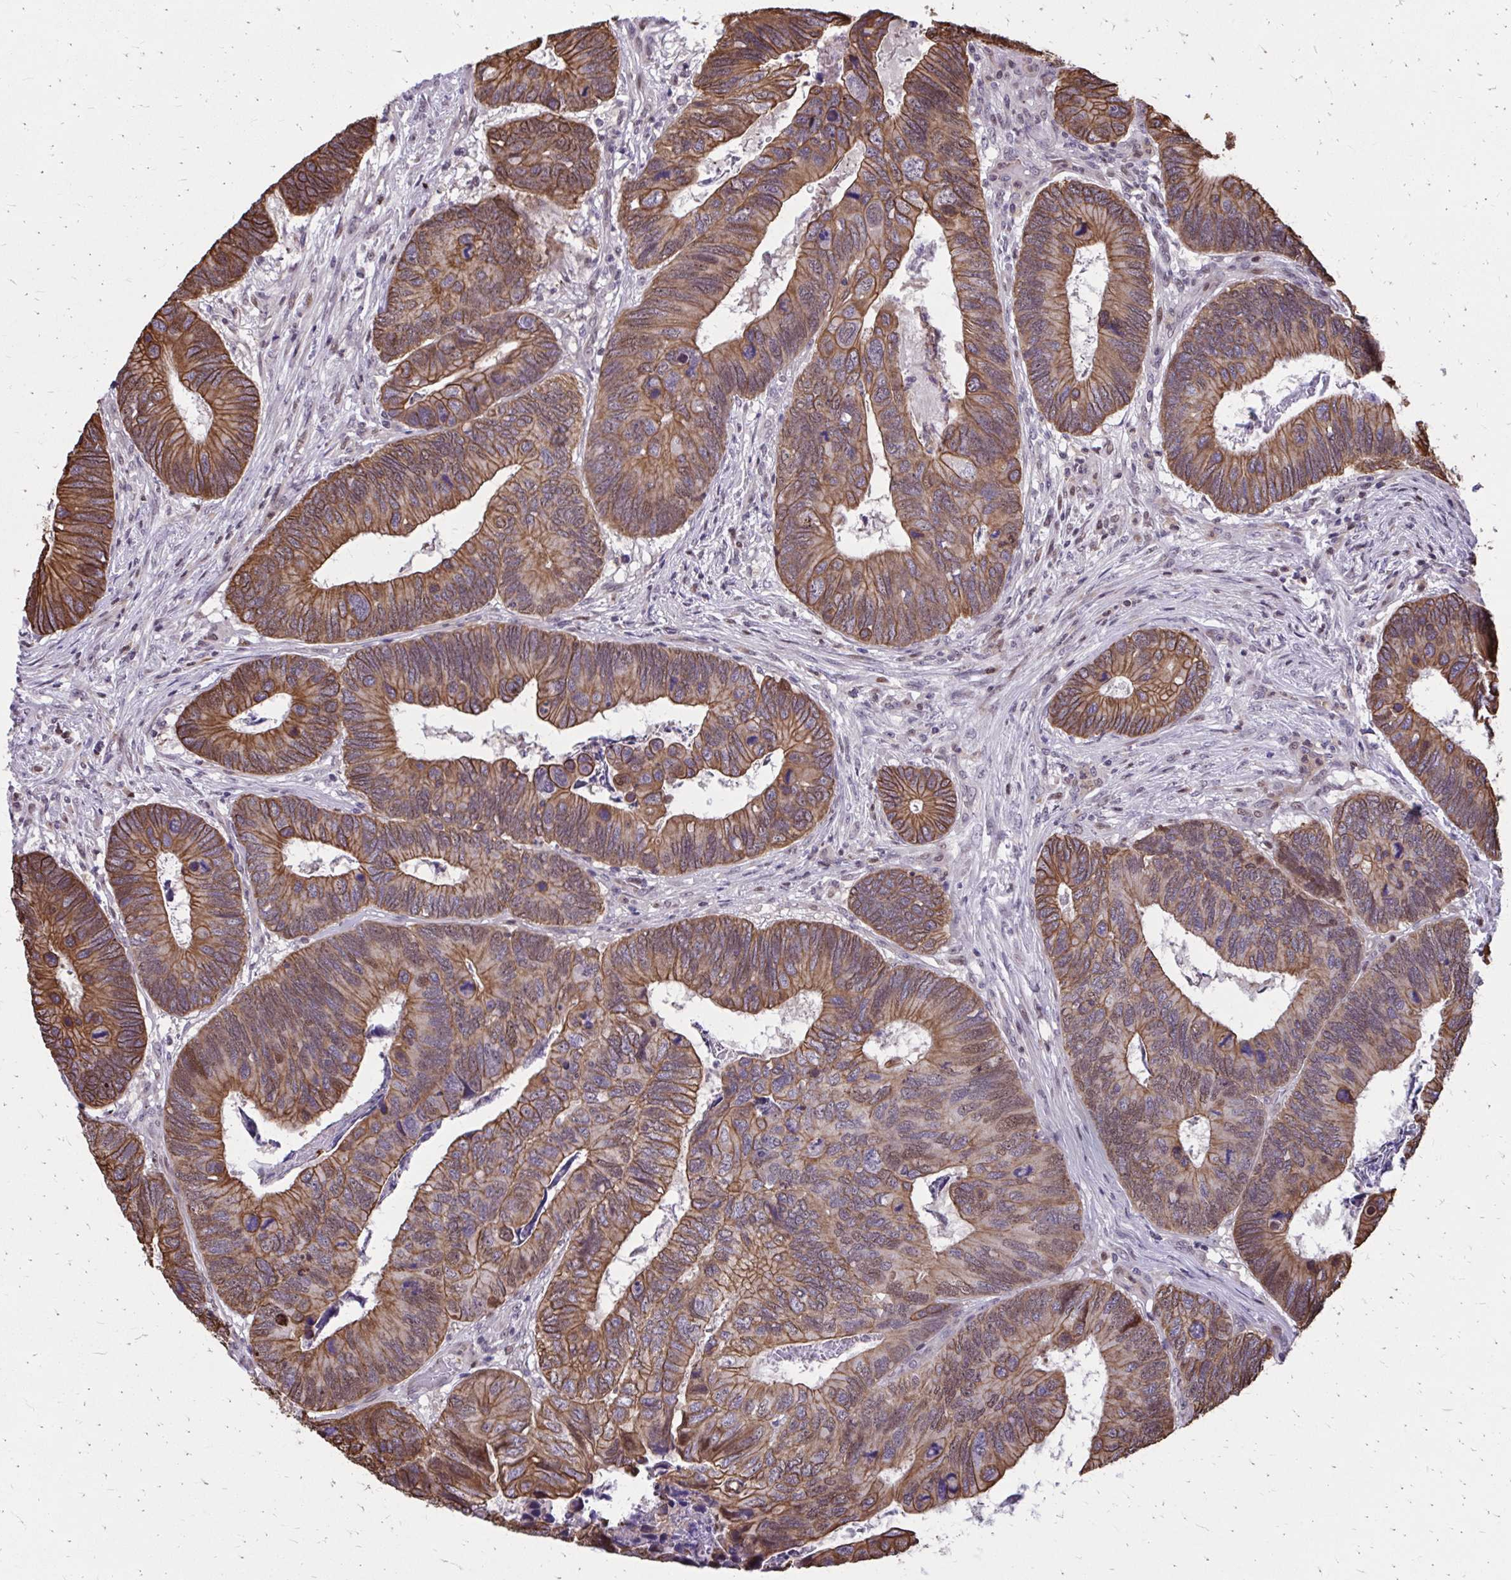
{"staining": {"intensity": "moderate", "quantity": ">75%", "location": "cytoplasmic/membranous,nuclear"}, "tissue": "colorectal cancer", "cell_type": "Tumor cells", "image_type": "cancer", "snomed": [{"axis": "morphology", "description": "Adenocarcinoma, NOS"}, {"axis": "topography", "description": "Colon"}], "caption": "Immunohistochemical staining of human adenocarcinoma (colorectal) displays moderate cytoplasmic/membranous and nuclear protein expression in approximately >75% of tumor cells. (Stains: DAB (3,3'-diaminobenzidine) in brown, nuclei in blue, Microscopy: brightfield microscopy at high magnification).", "gene": "ANKRD30B", "patient": {"sex": "female", "age": 67}}